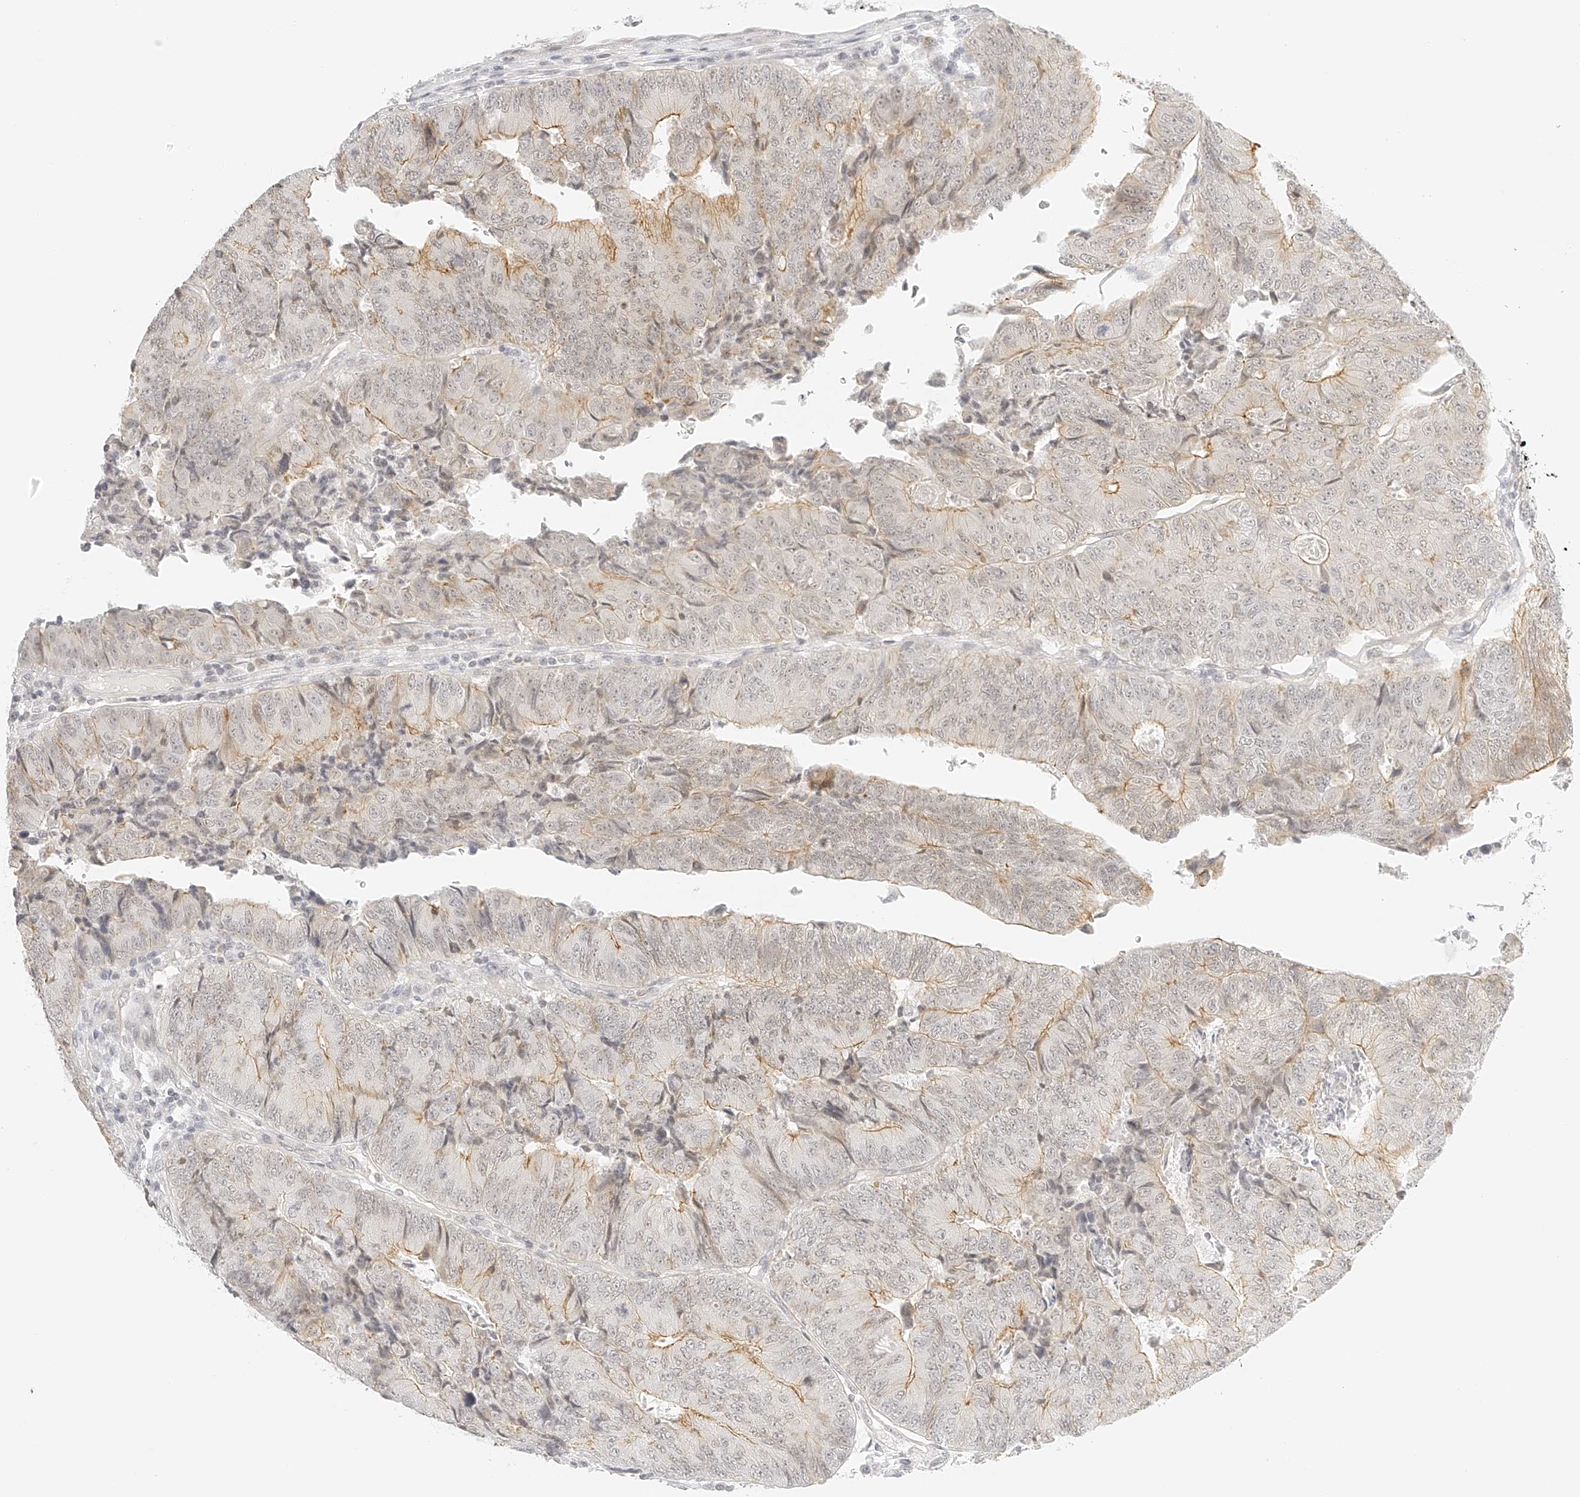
{"staining": {"intensity": "moderate", "quantity": "<25%", "location": "cytoplasmic/membranous"}, "tissue": "colorectal cancer", "cell_type": "Tumor cells", "image_type": "cancer", "snomed": [{"axis": "morphology", "description": "Adenocarcinoma, NOS"}, {"axis": "topography", "description": "Colon"}], "caption": "This is a photomicrograph of immunohistochemistry staining of colorectal cancer (adenocarcinoma), which shows moderate expression in the cytoplasmic/membranous of tumor cells.", "gene": "ZFP69", "patient": {"sex": "female", "age": 67}}